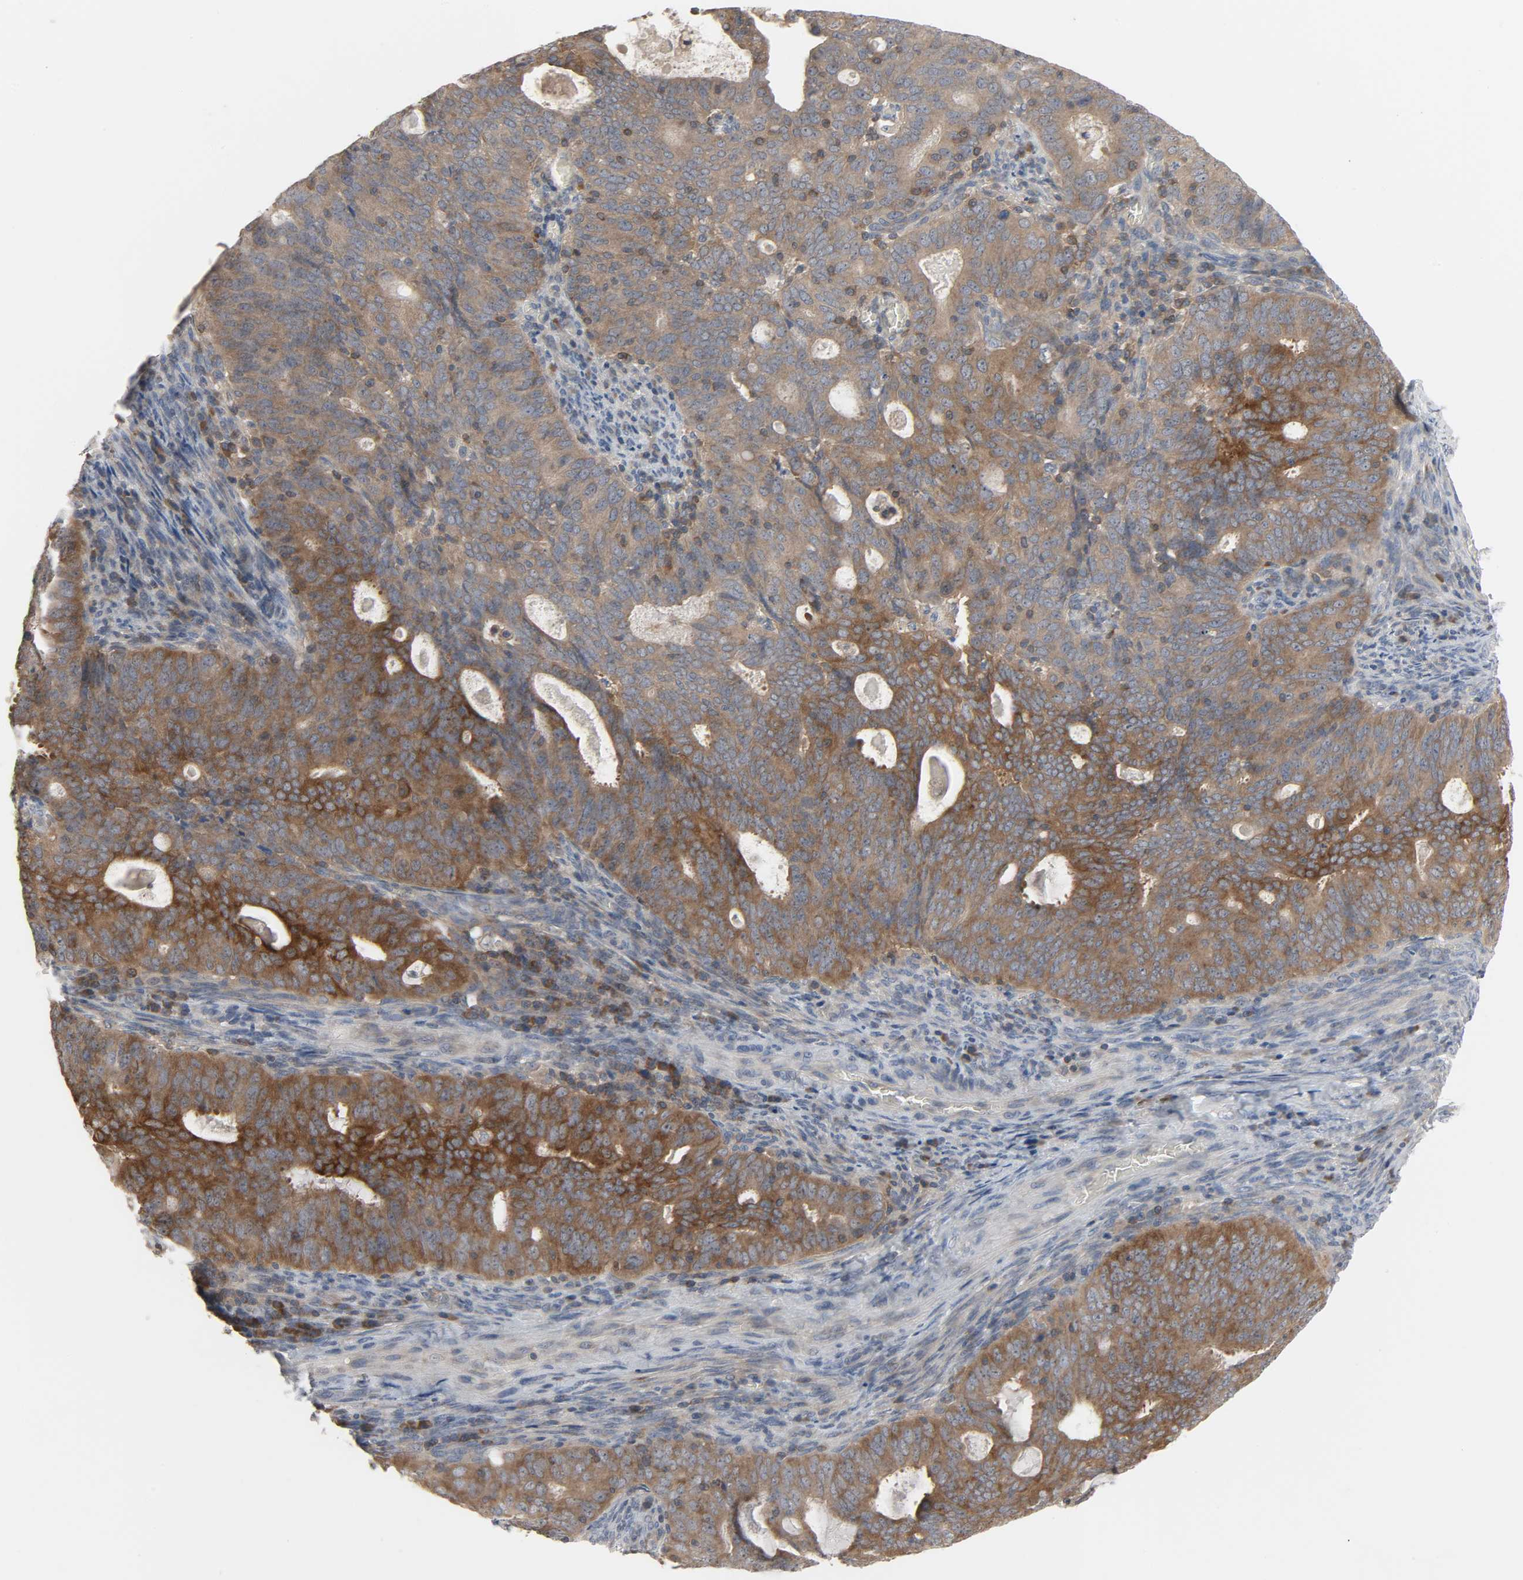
{"staining": {"intensity": "strong", "quantity": ">75%", "location": "cytoplasmic/membranous"}, "tissue": "cervical cancer", "cell_type": "Tumor cells", "image_type": "cancer", "snomed": [{"axis": "morphology", "description": "Adenocarcinoma, NOS"}, {"axis": "topography", "description": "Cervix"}], "caption": "Cervical adenocarcinoma stained with IHC exhibits strong cytoplasmic/membranous staining in about >75% of tumor cells.", "gene": "PLEKHA2", "patient": {"sex": "female", "age": 44}}